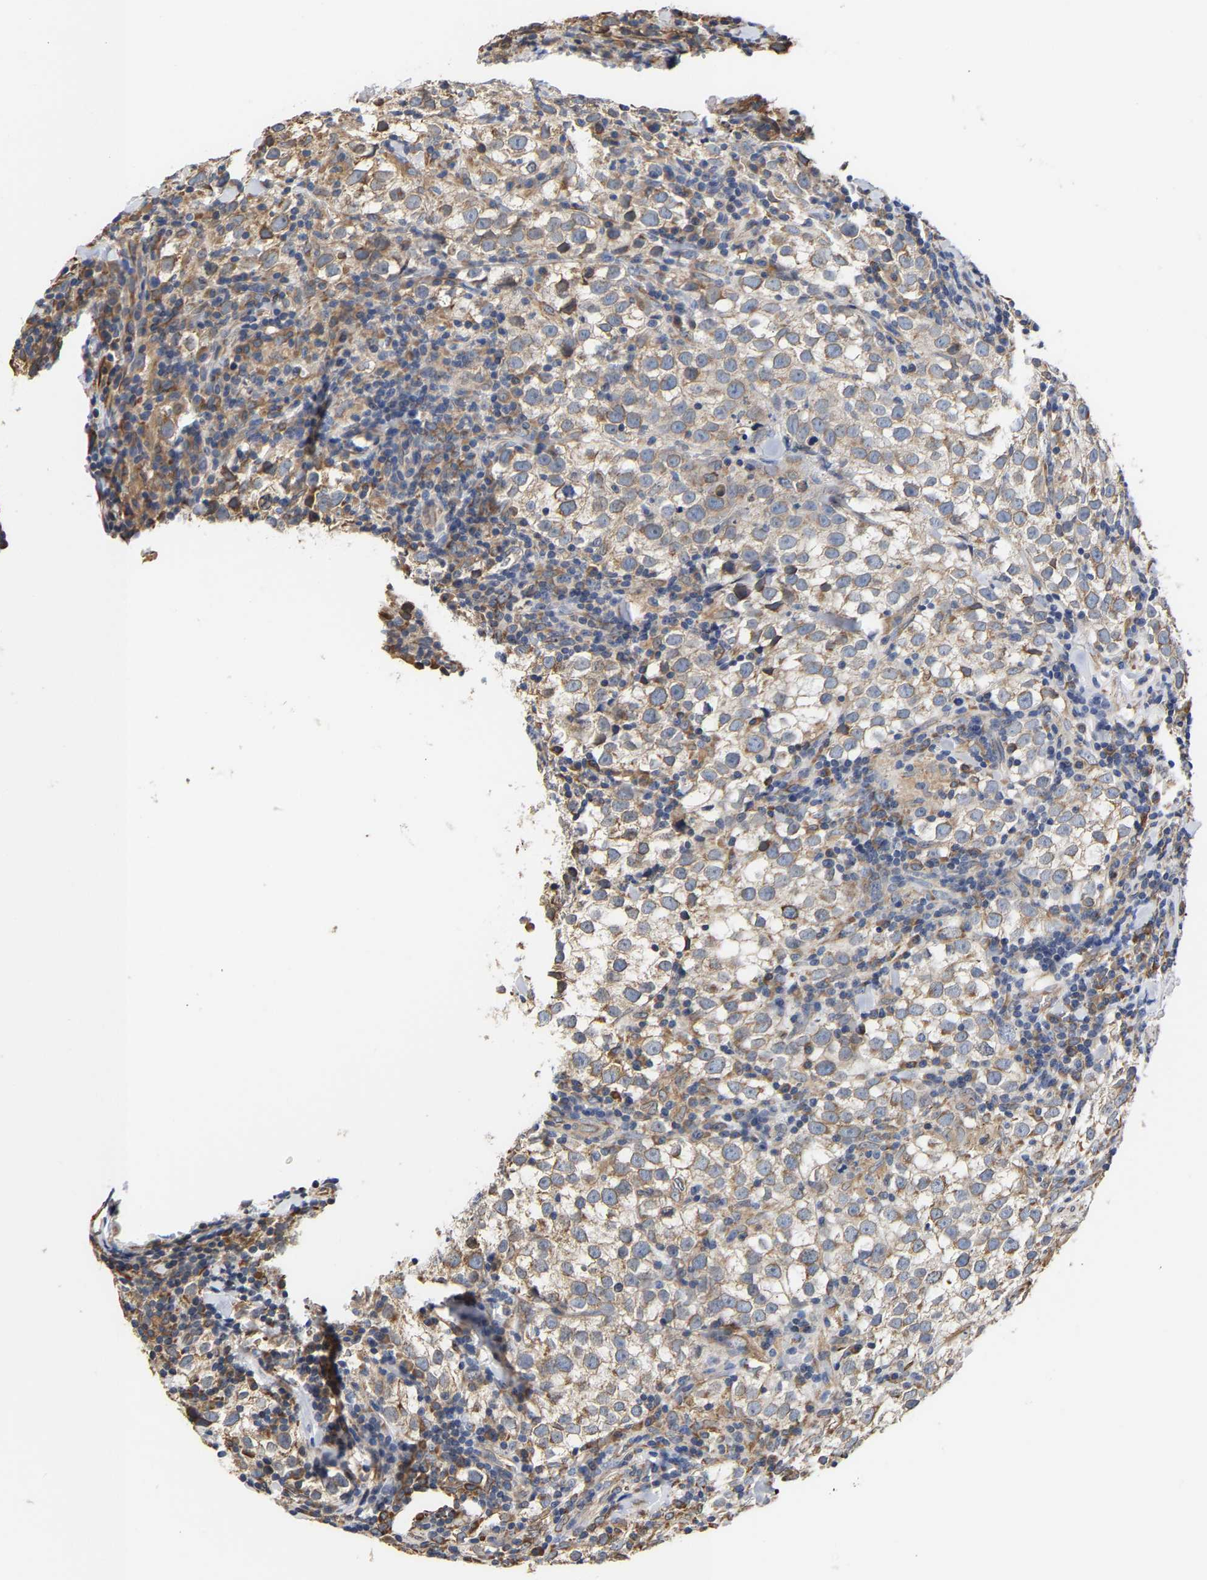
{"staining": {"intensity": "moderate", "quantity": "<25%", "location": "cytoplasmic/membranous"}, "tissue": "testis cancer", "cell_type": "Tumor cells", "image_type": "cancer", "snomed": [{"axis": "morphology", "description": "Seminoma, NOS"}, {"axis": "morphology", "description": "Carcinoma, Embryonal, NOS"}, {"axis": "topography", "description": "Testis"}], "caption": "A histopathology image of seminoma (testis) stained for a protein shows moderate cytoplasmic/membranous brown staining in tumor cells.", "gene": "ARAP1", "patient": {"sex": "male", "age": 36}}